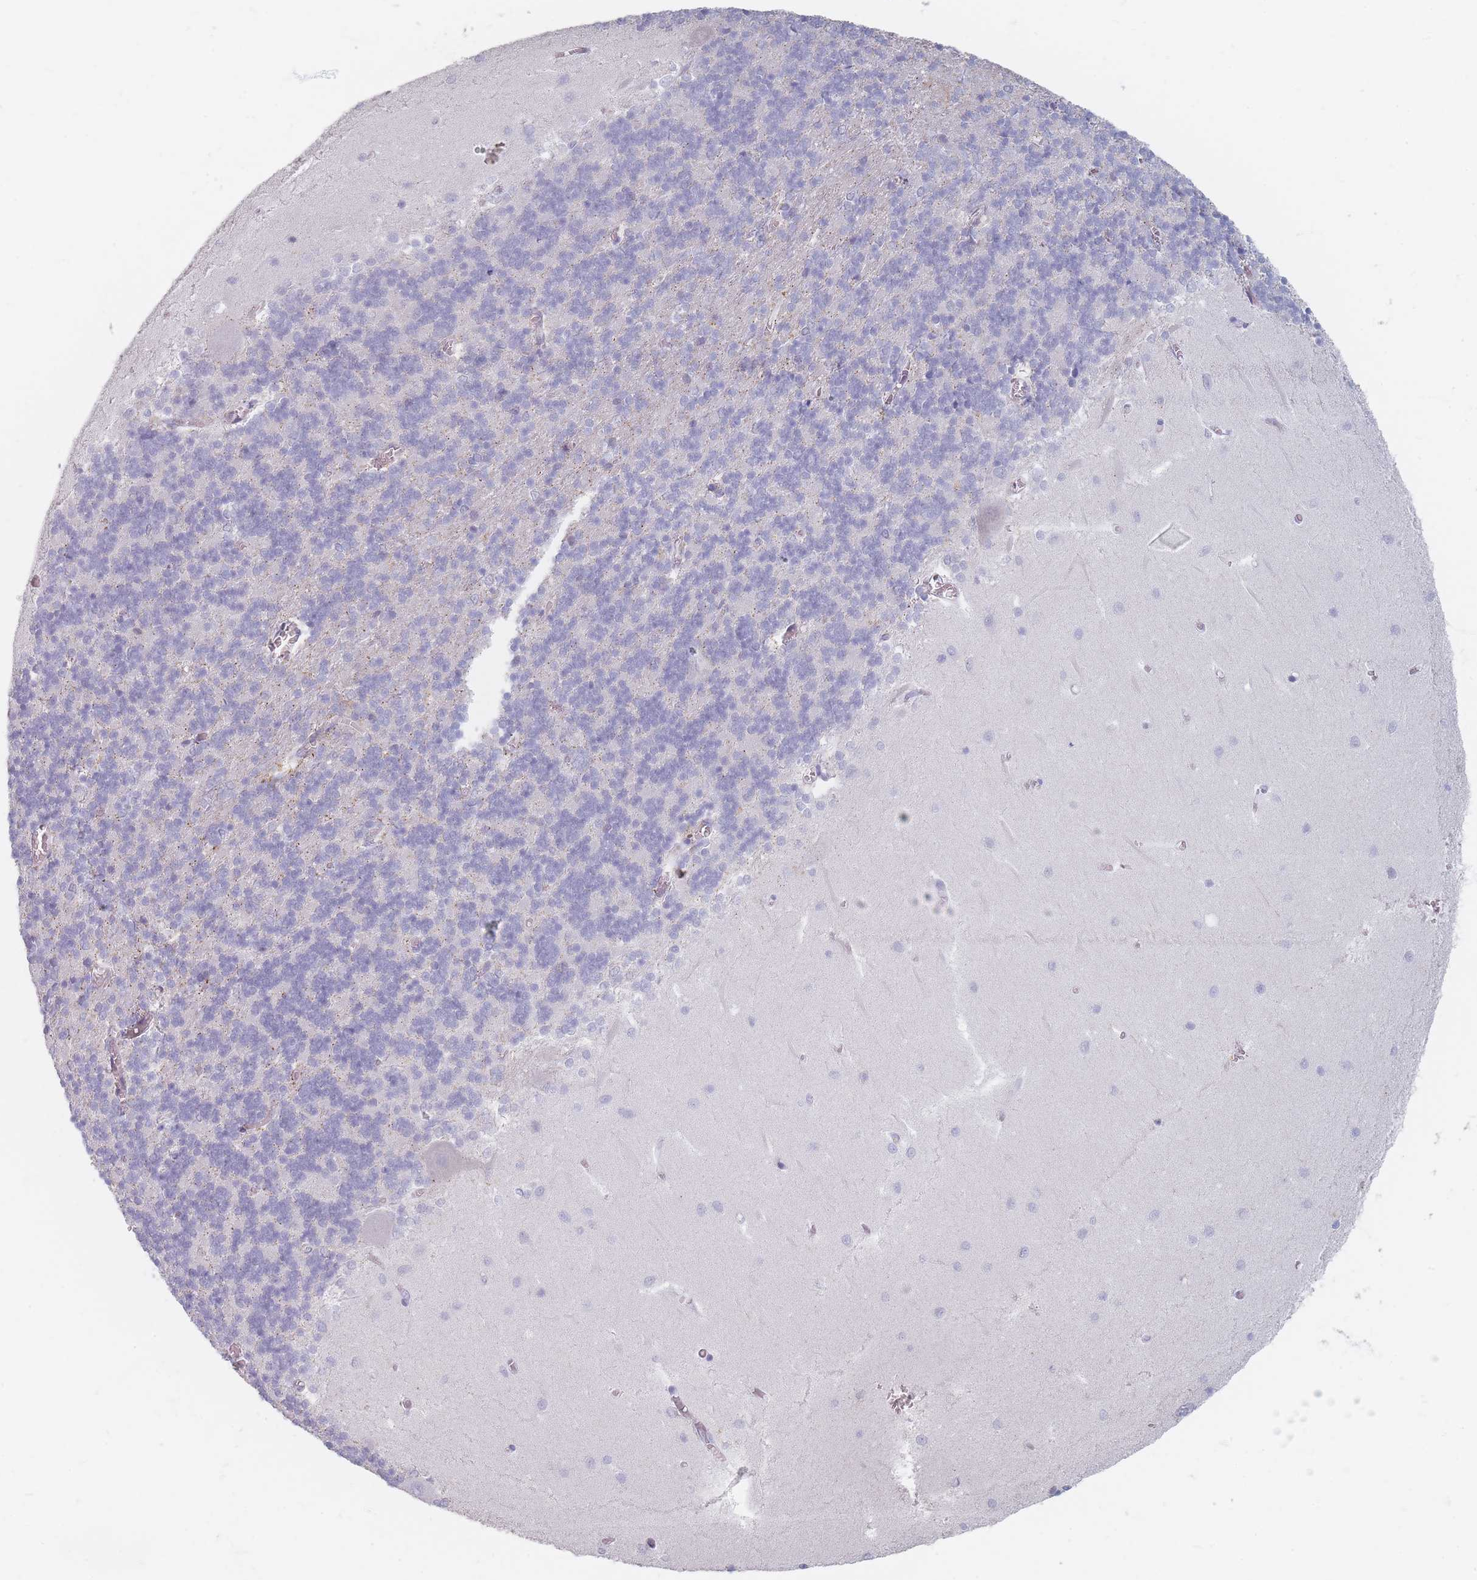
{"staining": {"intensity": "negative", "quantity": "none", "location": "none"}, "tissue": "cerebellum", "cell_type": "Cells in granular layer", "image_type": "normal", "snomed": [{"axis": "morphology", "description": "Normal tissue, NOS"}, {"axis": "topography", "description": "Cerebellum"}], "caption": "Immunohistochemistry (IHC) photomicrograph of unremarkable human cerebellum stained for a protein (brown), which exhibits no positivity in cells in granular layer.", "gene": "HELZ2", "patient": {"sex": "male", "age": 37}}